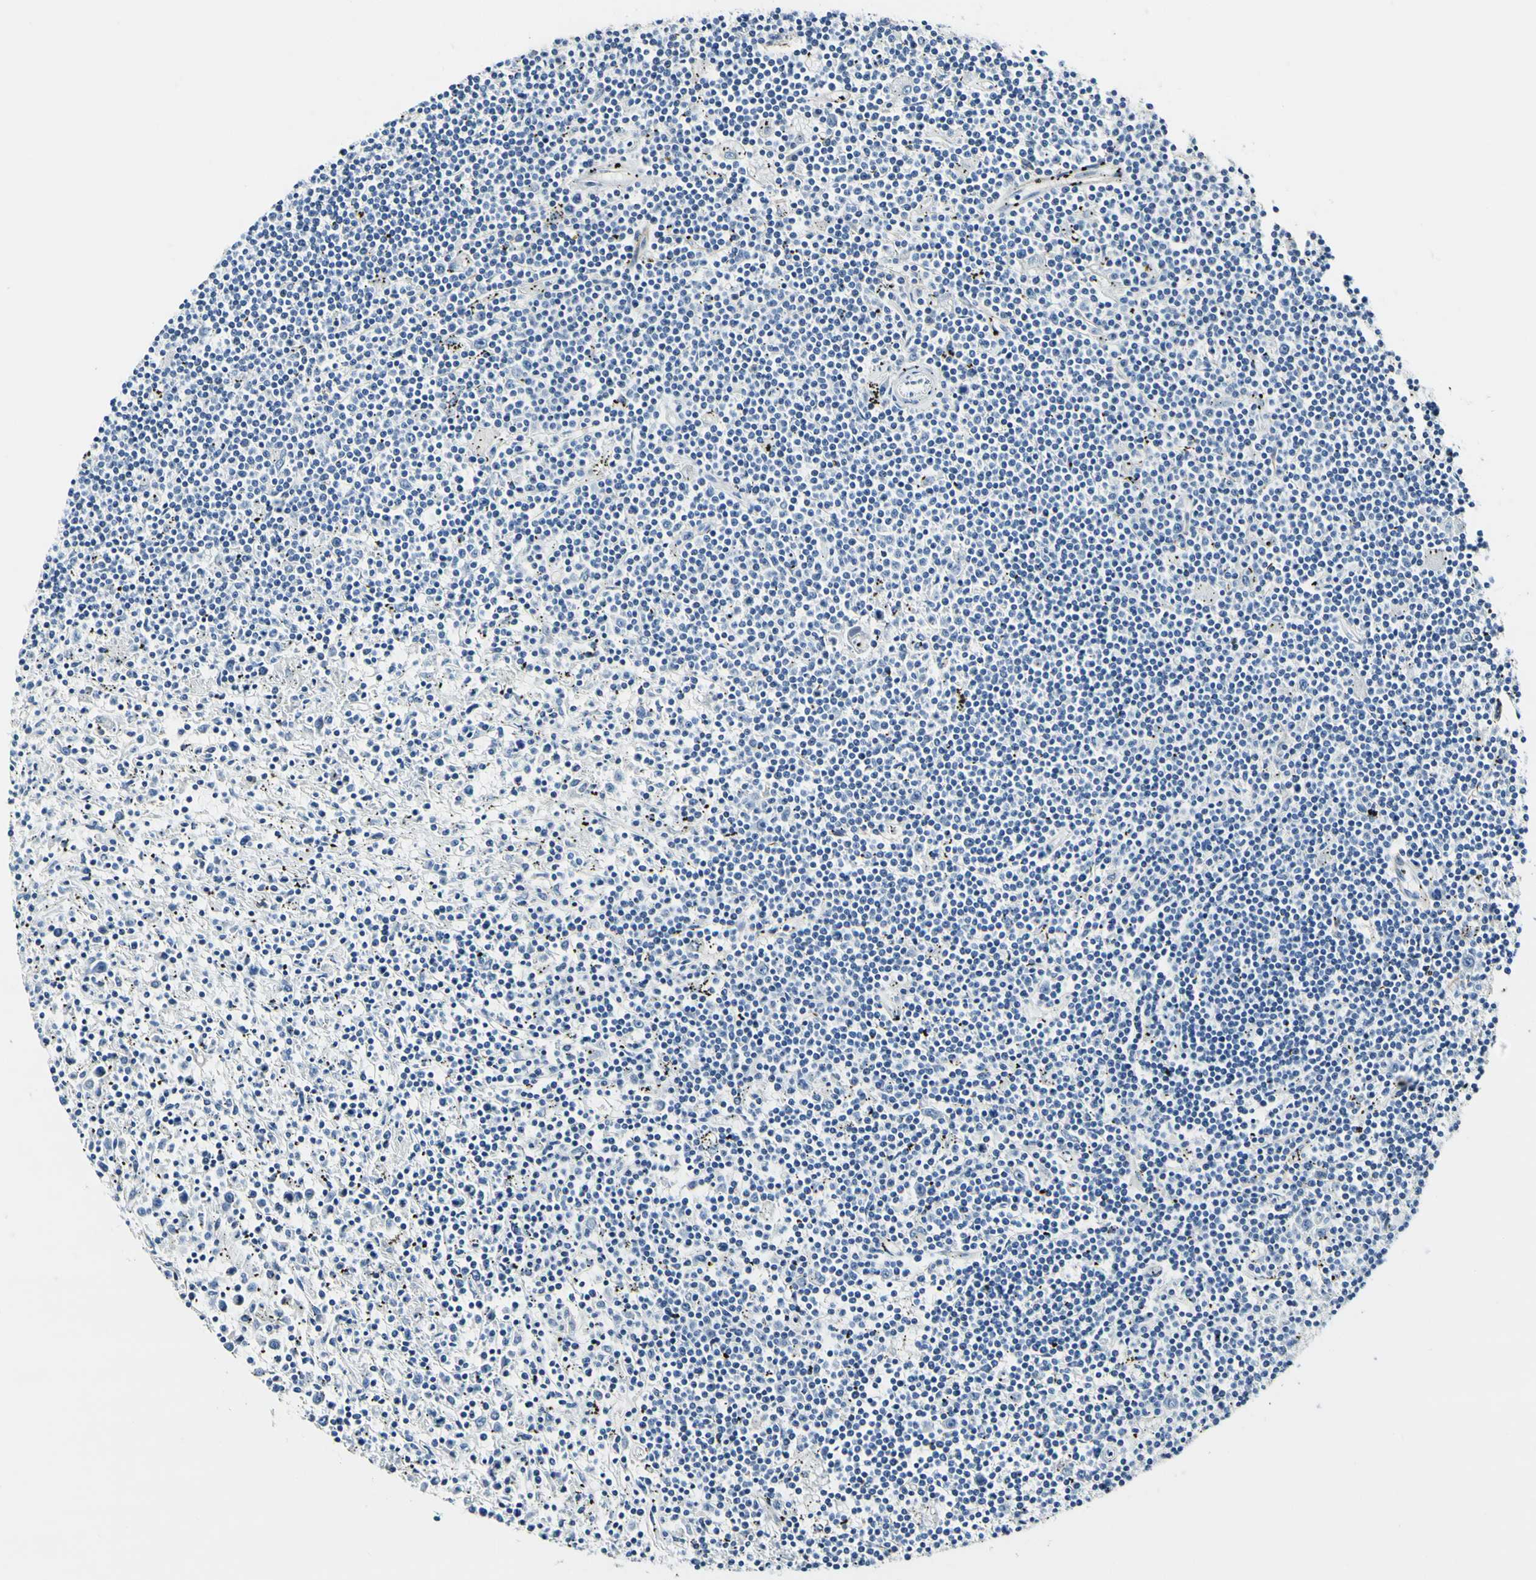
{"staining": {"intensity": "negative", "quantity": "none", "location": "none"}, "tissue": "lymphoma", "cell_type": "Tumor cells", "image_type": "cancer", "snomed": [{"axis": "morphology", "description": "Malignant lymphoma, non-Hodgkin's type, Low grade"}, {"axis": "topography", "description": "Spleen"}], "caption": "Immunohistochemistry histopathology image of lymphoma stained for a protein (brown), which shows no positivity in tumor cells. (DAB (3,3'-diaminobenzidine) IHC, high magnification).", "gene": "COL6A3", "patient": {"sex": "male", "age": 76}}